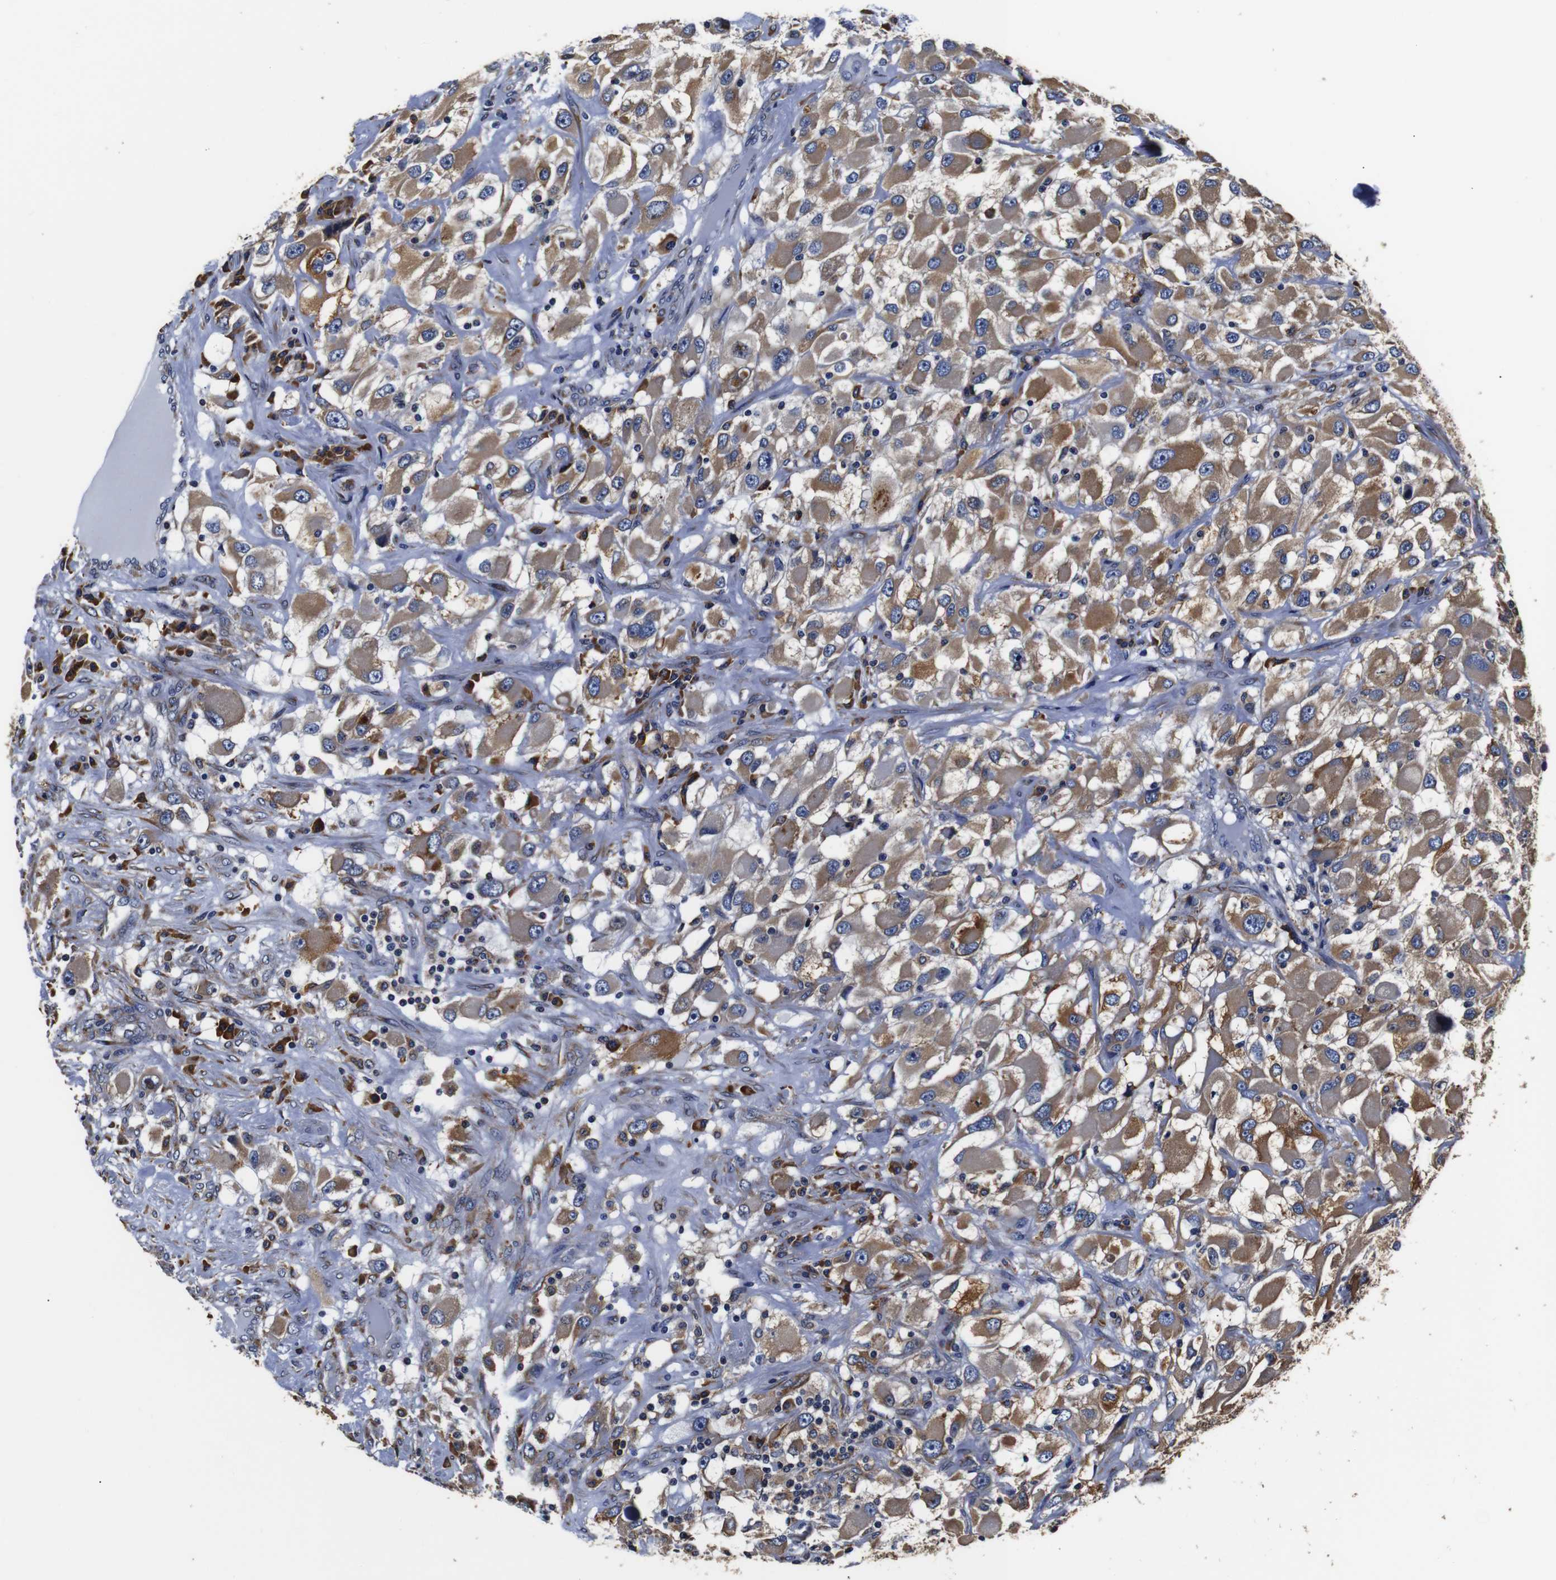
{"staining": {"intensity": "moderate", "quantity": ">75%", "location": "cytoplasmic/membranous"}, "tissue": "renal cancer", "cell_type": "Tumor cells", "image_type": "cancer", "snomed": [{"axis": "morphology", "description": "Adenocarcinoma, NOS"}, {"axis": "topography", "description": "Kidney"}], "caption": "Human renal adenocarcinoma stained with a protein marker displays moderate staining in tumor cells.", "gene": "PPIB", "patient": {"sex": "female", "age": 52}}